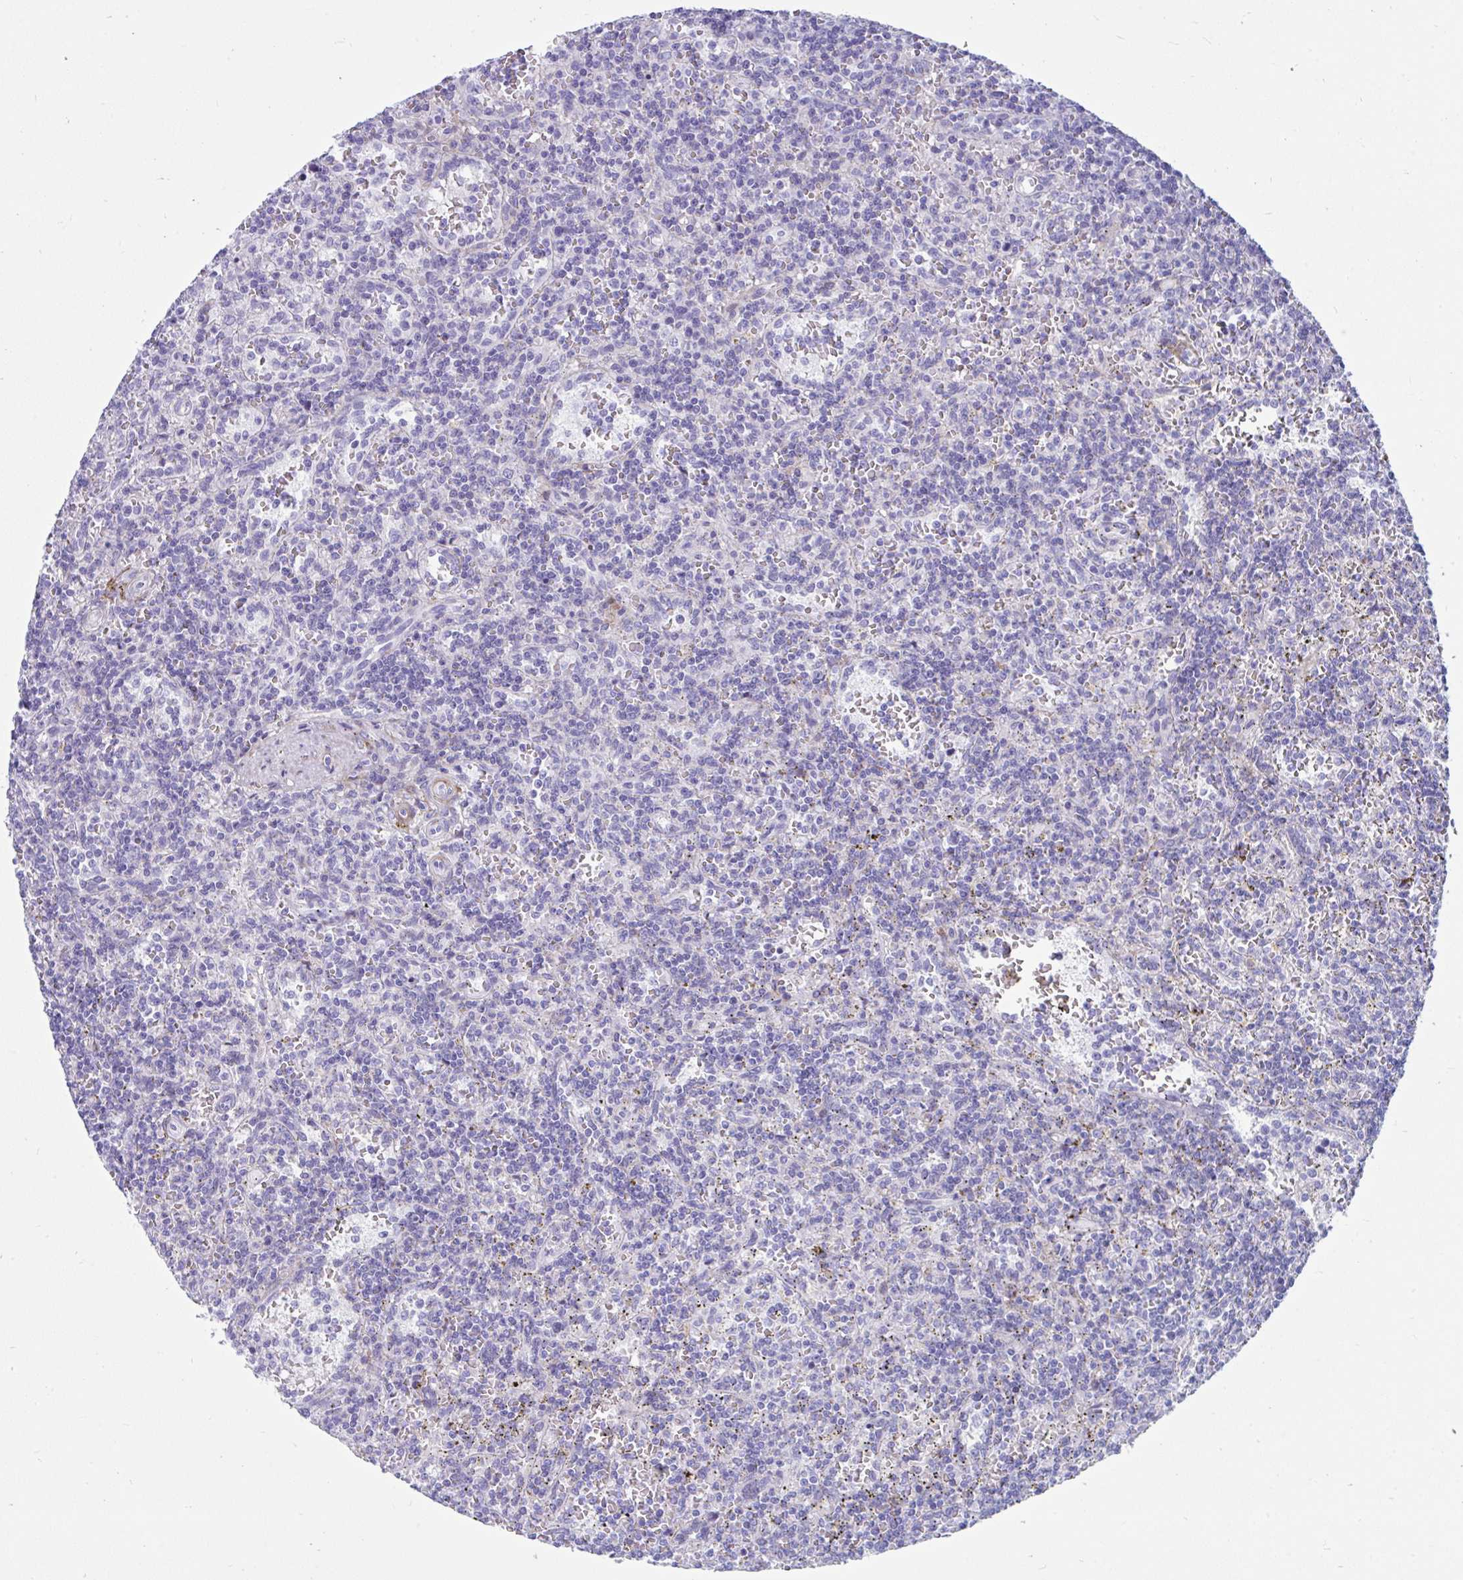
{"staining": {"intensity": "negative", "quantity": "none", "location": "none"}, "tissue": "lymphoma", "cell_type": "Tumor cells", "image_type": "cancer", "snomed": [{"axis": "morphology", "description": "Malignant lymphoma, non-Hodgkin's type, Low grade"}, {"axis": "topography", "description": "Spleen"}], "caption": "The photomicrograph reveals no staining of tumor cells in low-grade malignant lymphoma, non-Hodgkin's type.", "gene": "GRXCR2", "patient": {"sex": "male", "age": 73}}